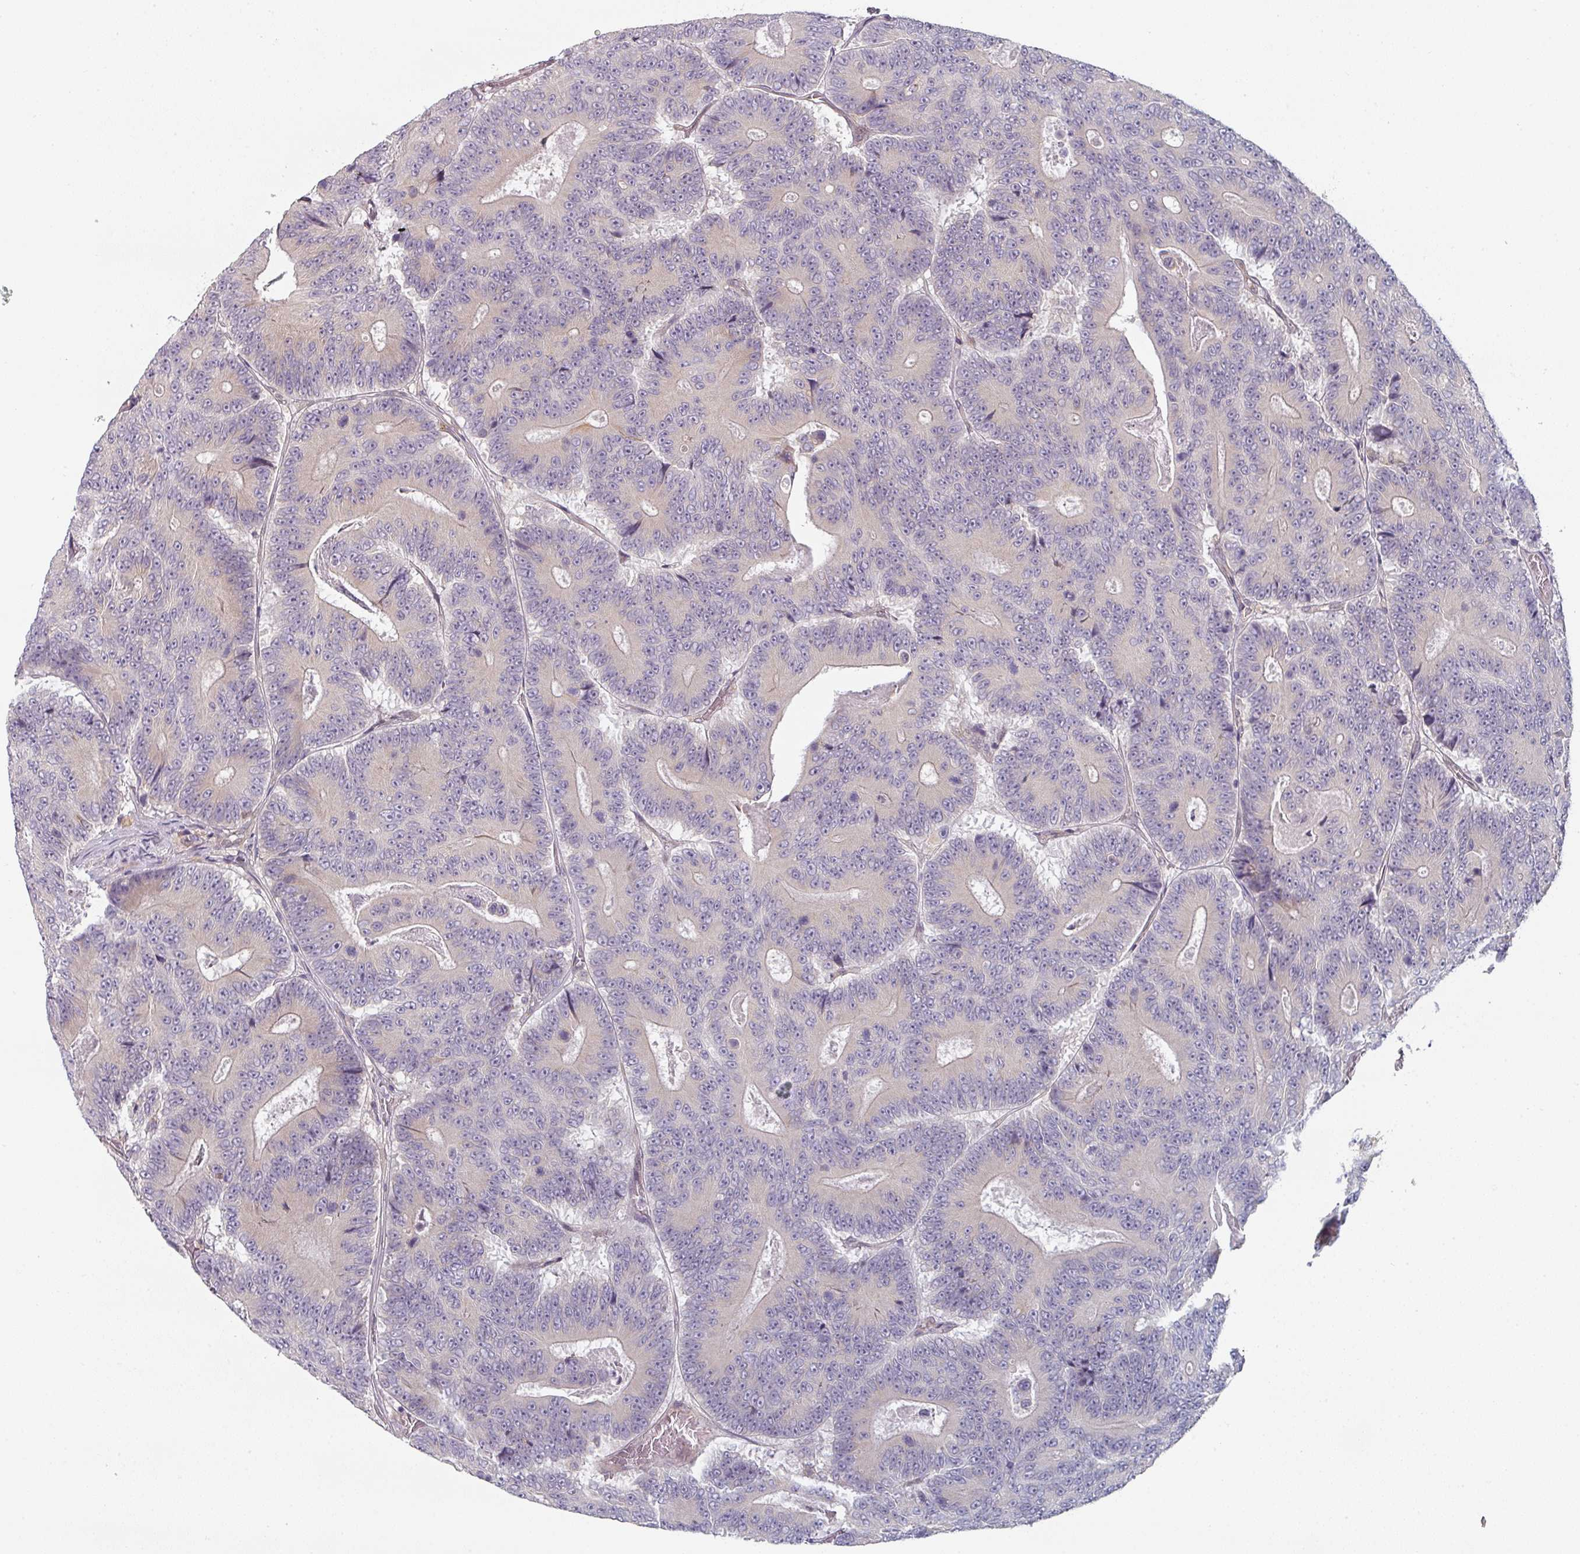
{"staining": {"intensity": "negative", "quantity": "none", "location": "none"}, "tissue": "colorectal cancer", "cell_type": "Tumor cells", "image_type": "cancer", "snomed": [{"axis": "morphology", "description": "Adenocarcinoma, NOS"}, {"axis": "topography", "description": "Colon"}], "caption": "Histopathology image shows no significant protein staining in tumor cells of colorectal adenocarcinoma.", "gene": "TAPT1", "patient": {"sex": "male", "age": 83}}